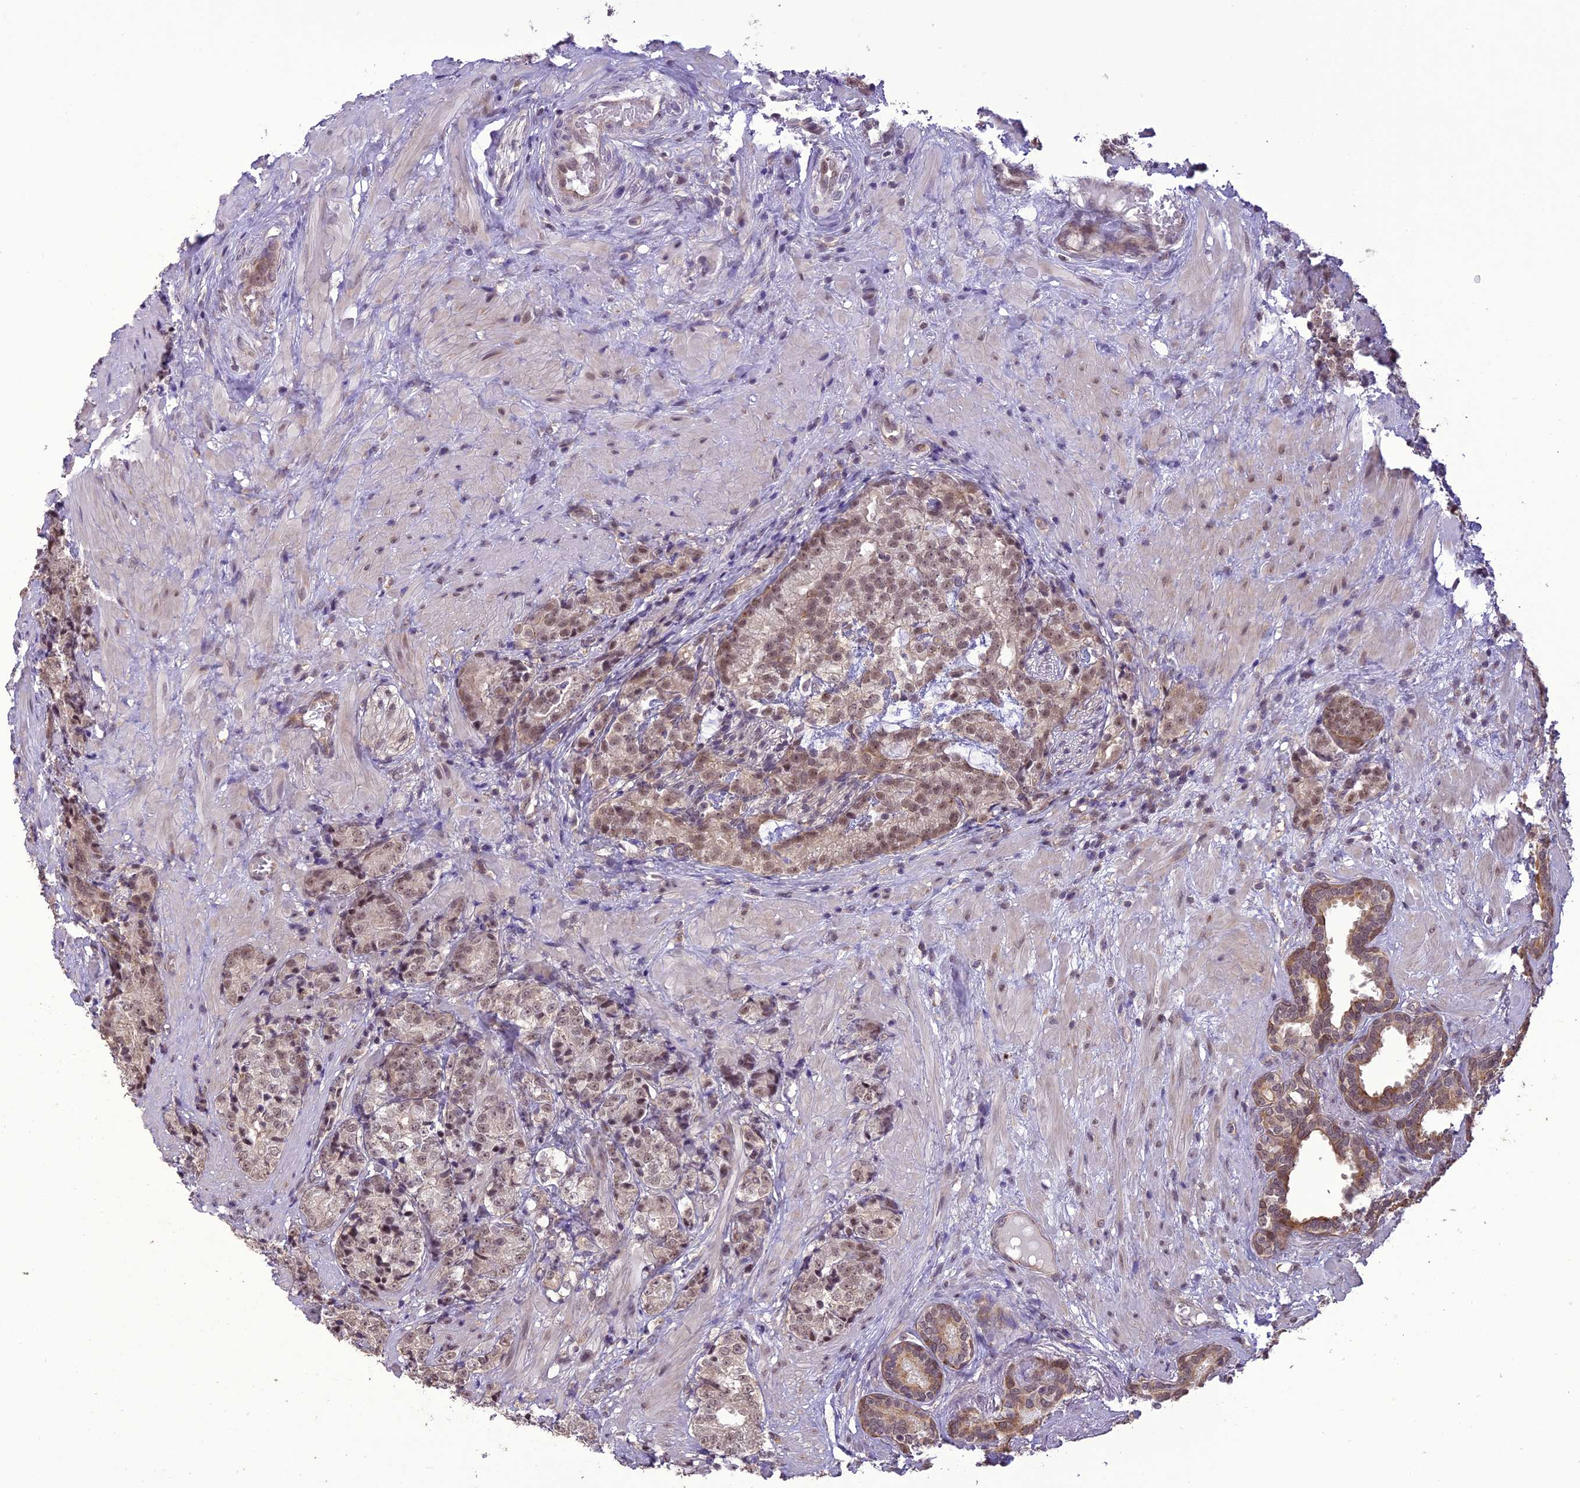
{"staining": {"intensity": "weak", "quantity": ">75%", "location": "nuclear"}, "tissue": "prostate cancer", "cell_type": "Tumor cells", "image_type": "cancer", "snomed": [{"axis": "morphology", "description": "Adenocarcinoma, High grade"}, {"axis": "topography", "description": "Prostate"}], "caption": "Prostate cancer stained with DAB immunohistochemistry reveals low levels of weak nuclear staining in approximately >75% of tumor cells.", "gene": "TIGD7", "patient": {"sex": "male", "age": 69}}